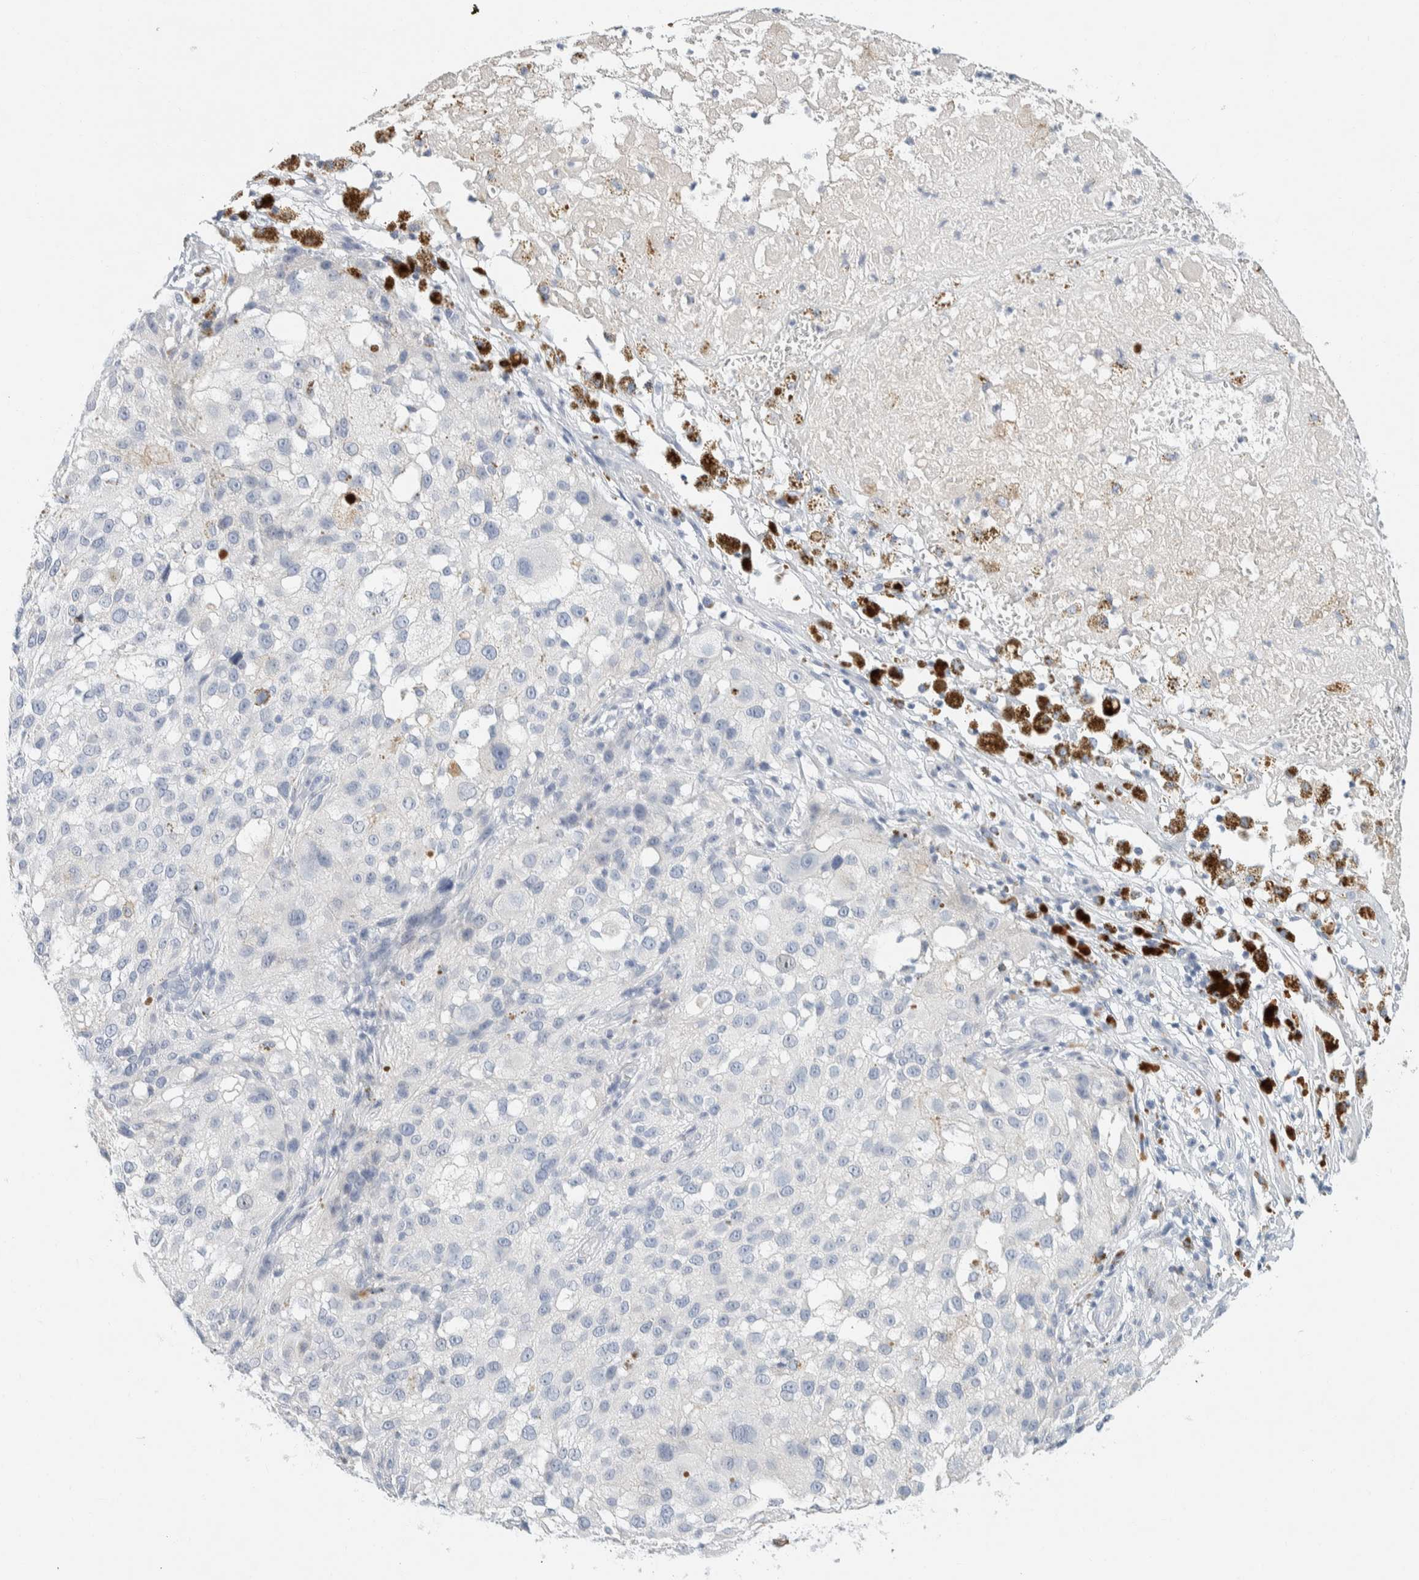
{"staining": {"intensity": "negative", "quantity": "none", "location": "none"}, "tissue": "melanoma", "cell_type": "Tumor cells", "image_type": "cancer", "snomed": [{"axis": "morphology", "description": "Necrosis, NOS"}, {"axis": "morphology", "description": "Malignant melanoma, NOS"}, {"axis": "topography", "description": "Skin"}], "caption": "Human malignant melanoma stained for a protein using IHC shows no staining in tumor cells.", "gene": "ALOX12B", "patient": {"sex": "female", "age": 87}}